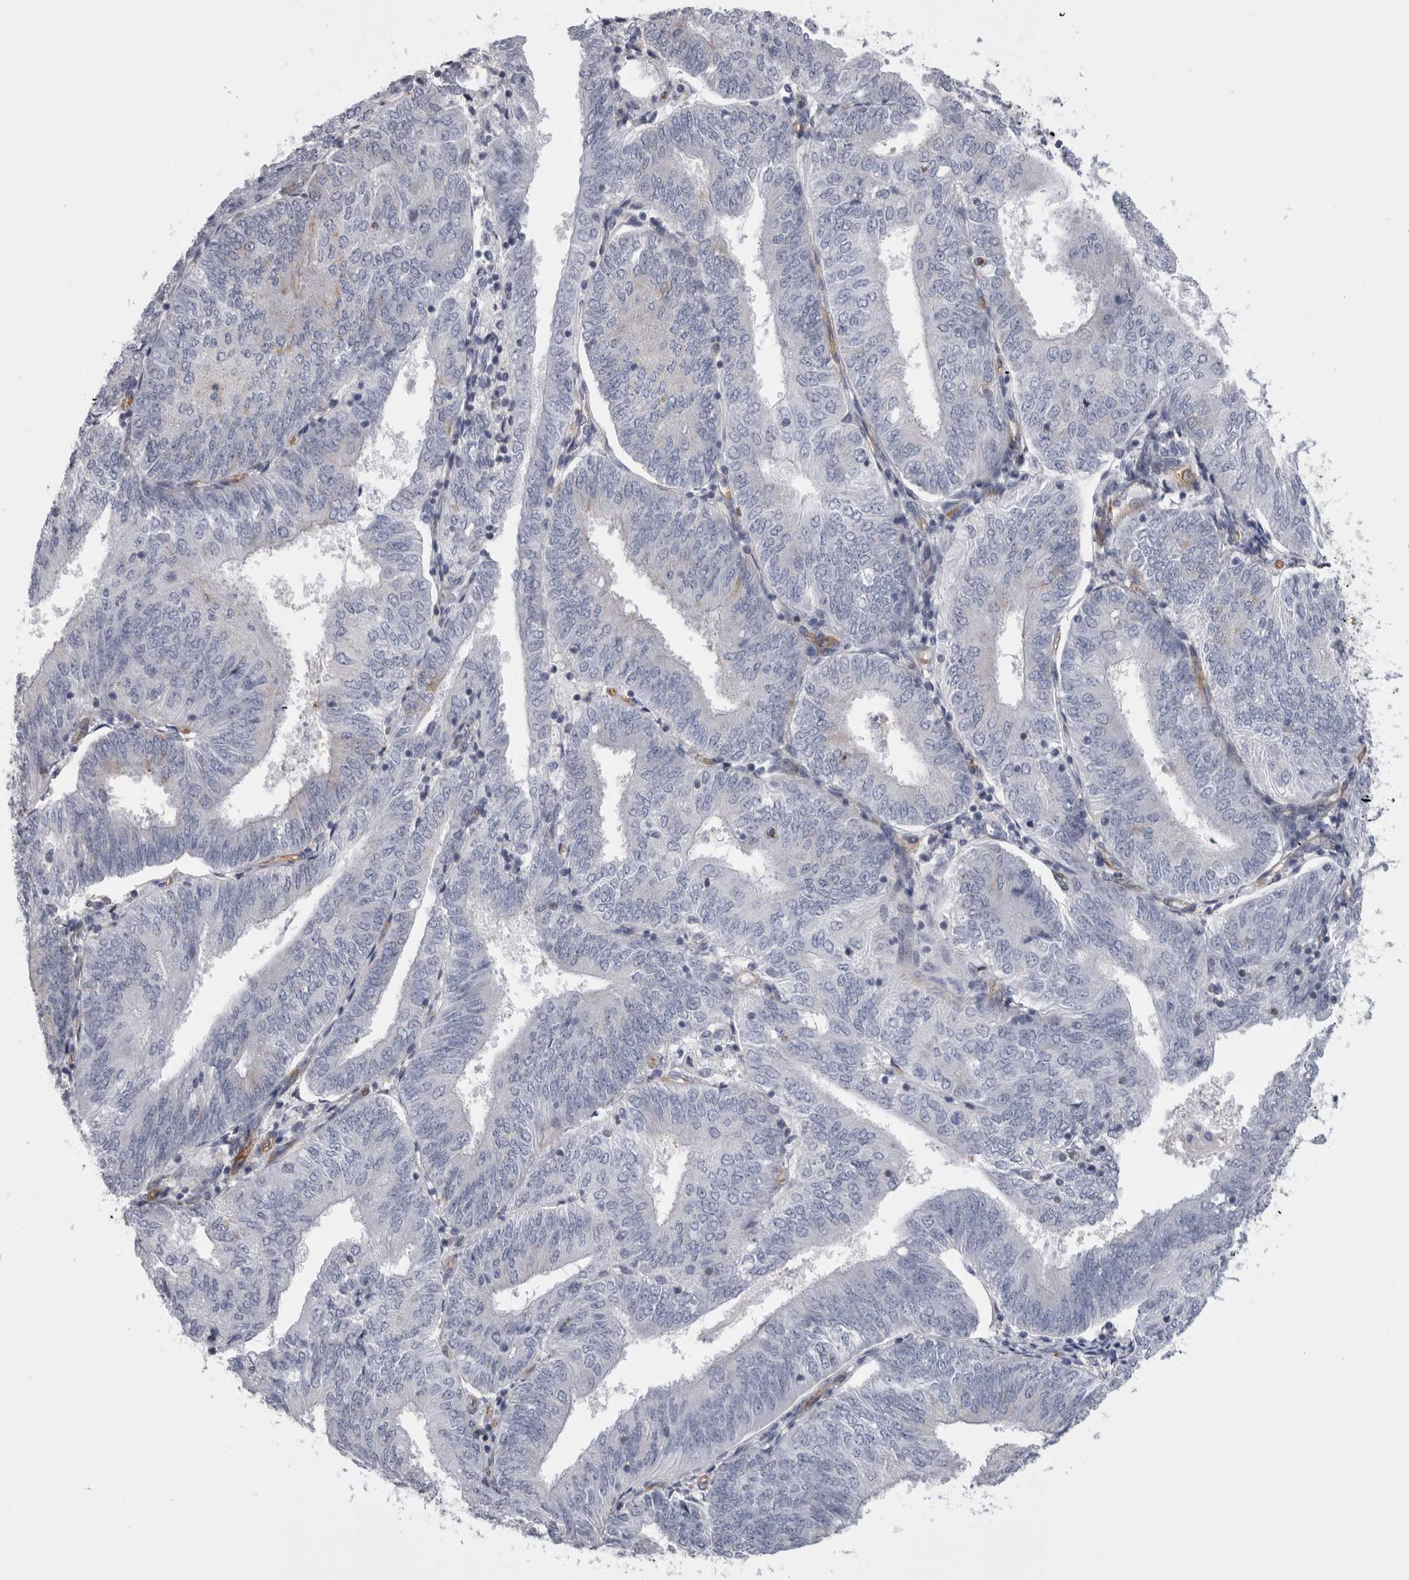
{"staining": {"intensity": "negative", "quantity": "none", "location": "none"}, "tissue": "endometrial cancer", "cell_type": "Tumor cells", "image_type": "cancer", "snomed": [{"axis": "morphology", "description": "Adenocarcinoma, NOS"}, {"axis": "topography", "description": "Endometrium"}], "caption": "Tumor cells are negative for protein expression in human endometrial cancer (adenocarcinoma).", "gene": "ATXN3", "patient": {"sex": "female", "age": 58}}